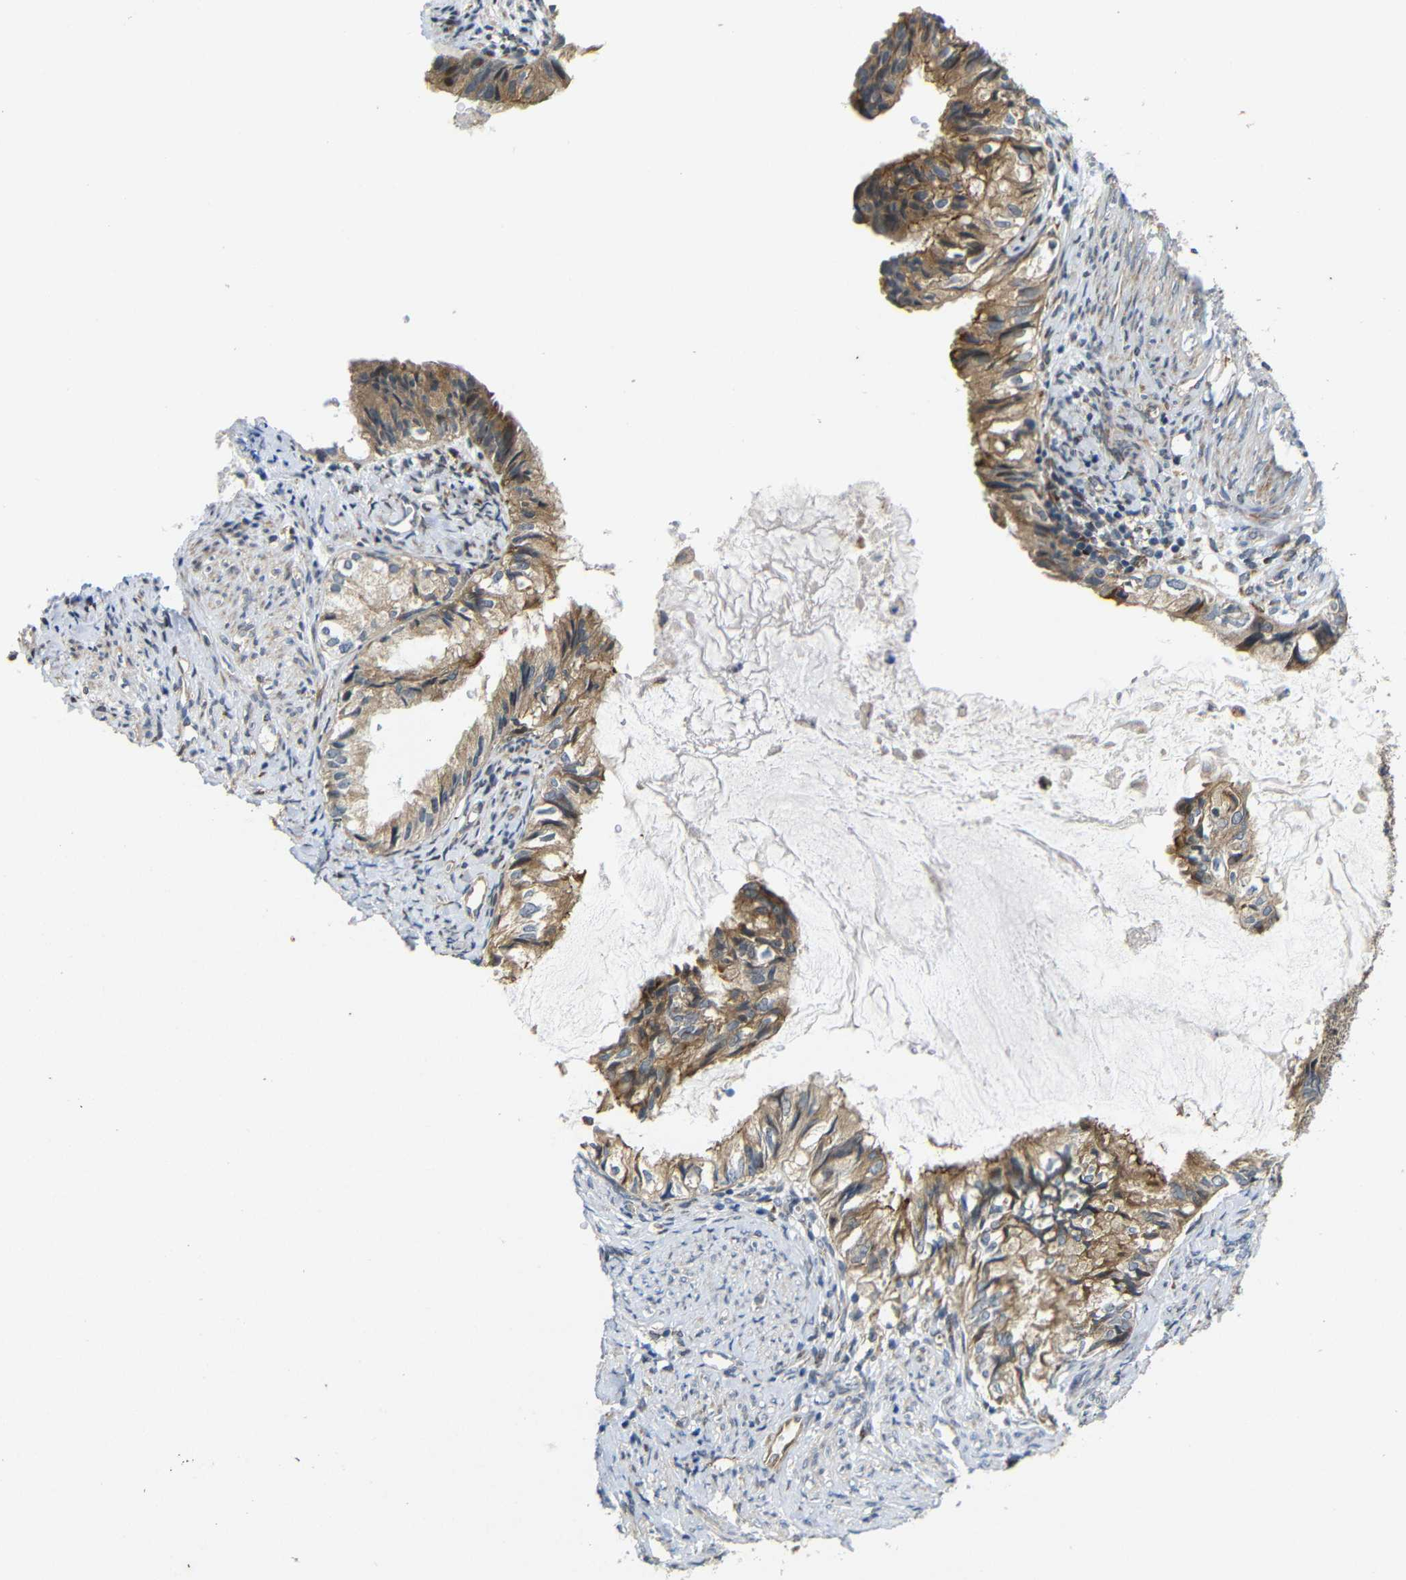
{"staining": {"intensity": "moderate", "quantity": ">75%", "location": "cytoplasmic/membranous"}, "tissue": "cervical cancer", "cell_type": "Tumor cells", "image_type": "cancer", "snomed": [{"axis": "morphology", "description": "Normal tissue, NOS"}, {"axis": "morphology", "description": "Adenocarcinoma, NOS"}, {"axis": "topography", "description": "Cervix"}, {"axis": "topography", "description": "Endometrium"}], "caption": "High-power microscopy captured an immunohistochemistry (IHC) micrograph of adenocarcinoma (cervical), revealing moderate cytoplasmic/membranous staining in about >75% of tumor cells.", "gene": "P3H2", "patient": {"sex": "female", "age": 86}}